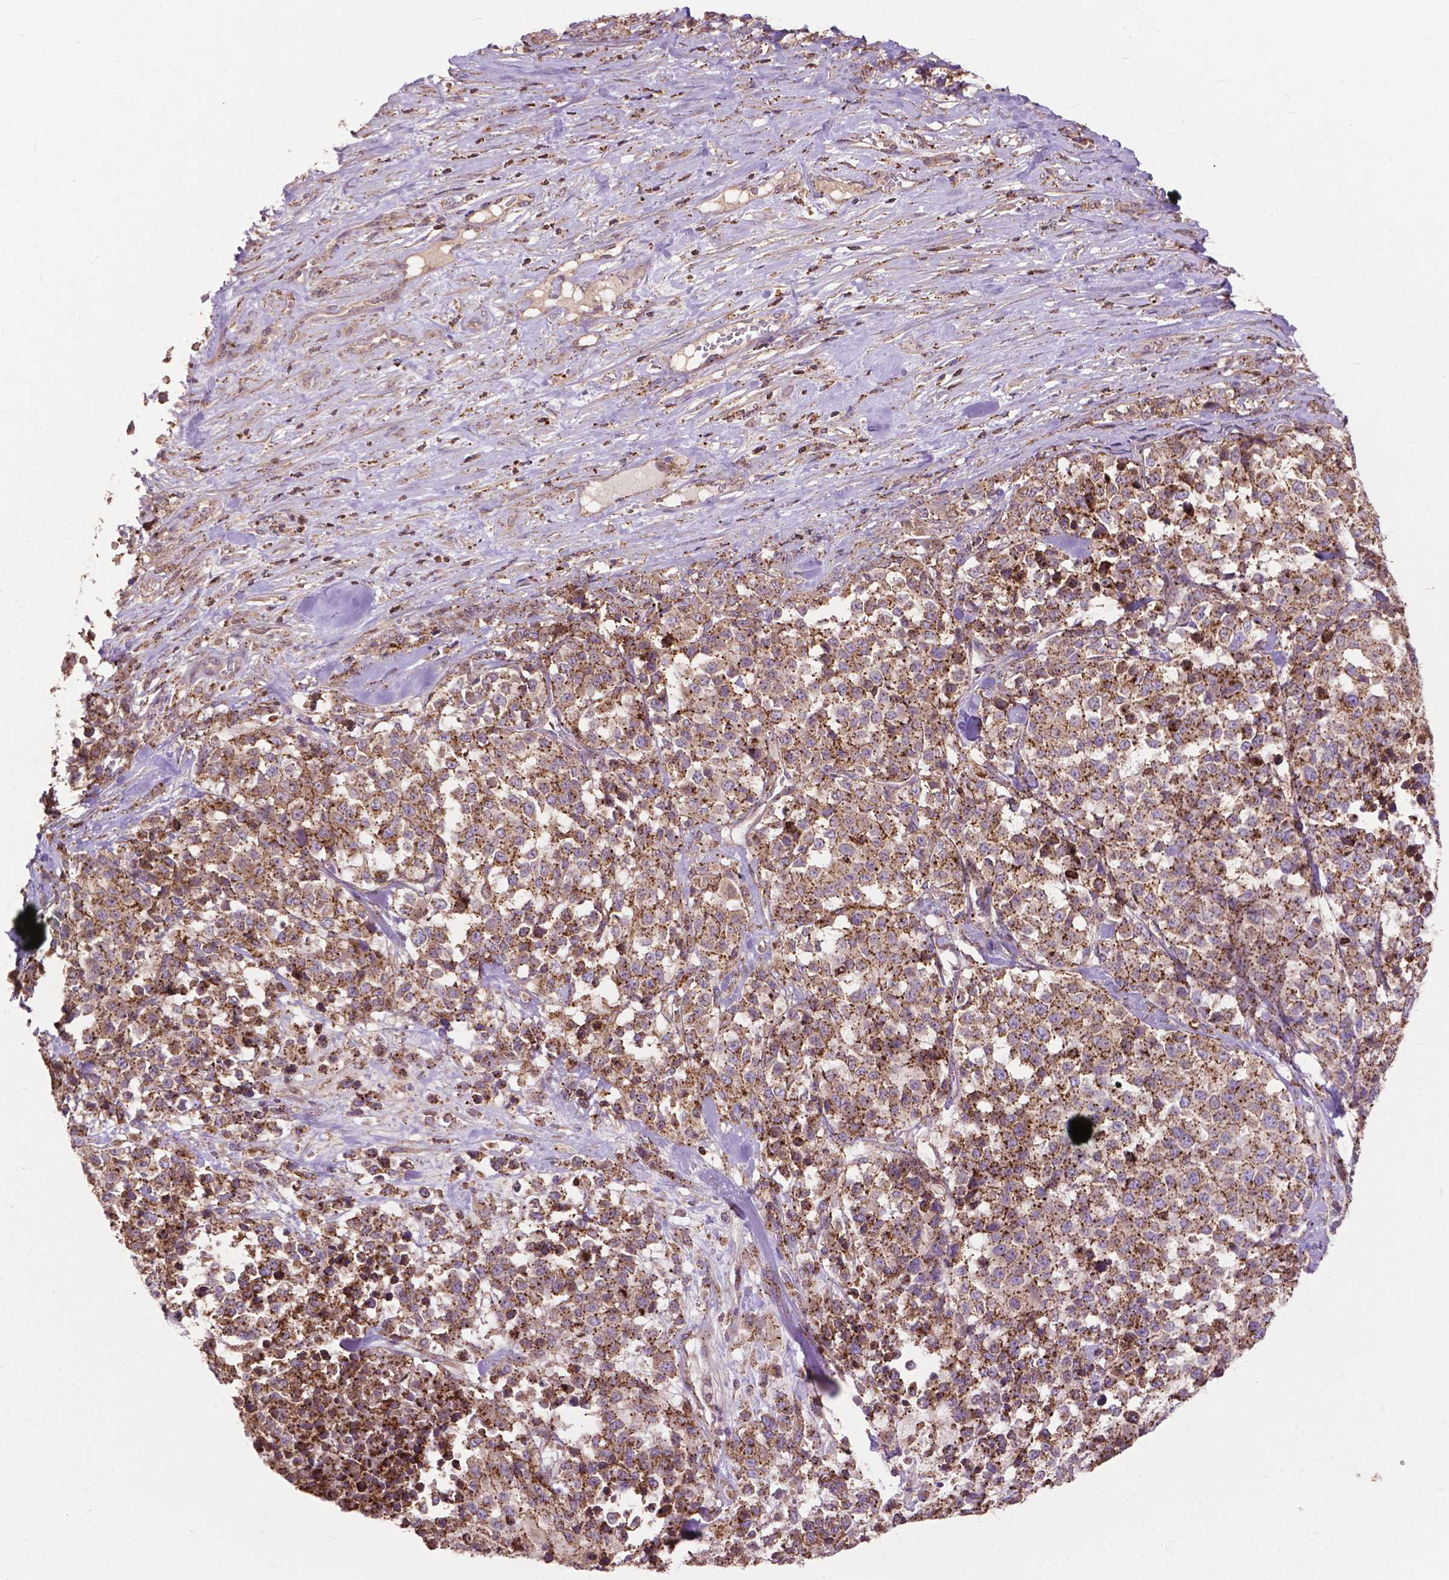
{"staining": {"intensity": "moderate", "quantity": ">75%", "location": "cytoplasmic/membranous"}, "tissue": "melanoma", "cell_type": "Tumor cells", "image_type": "cancer", "snomed": [{"axis": "morphology", "description": "Malignant melanoma, Metastatic site"}, {"axis": "topography", "description": "Skin"}], "caption": "The image shows a brown stain indicating the presence of a protein in the cytoplasmic/membranous of tumor cells in malignant melanoma (metastatic site). The staining is performed using DAB brown chromogen to label protein expression. The nuclei are counter-stained blue using hematoxylin.", "gene": "CHMP4A", "patient": {"sex": "male", "age": 84}}